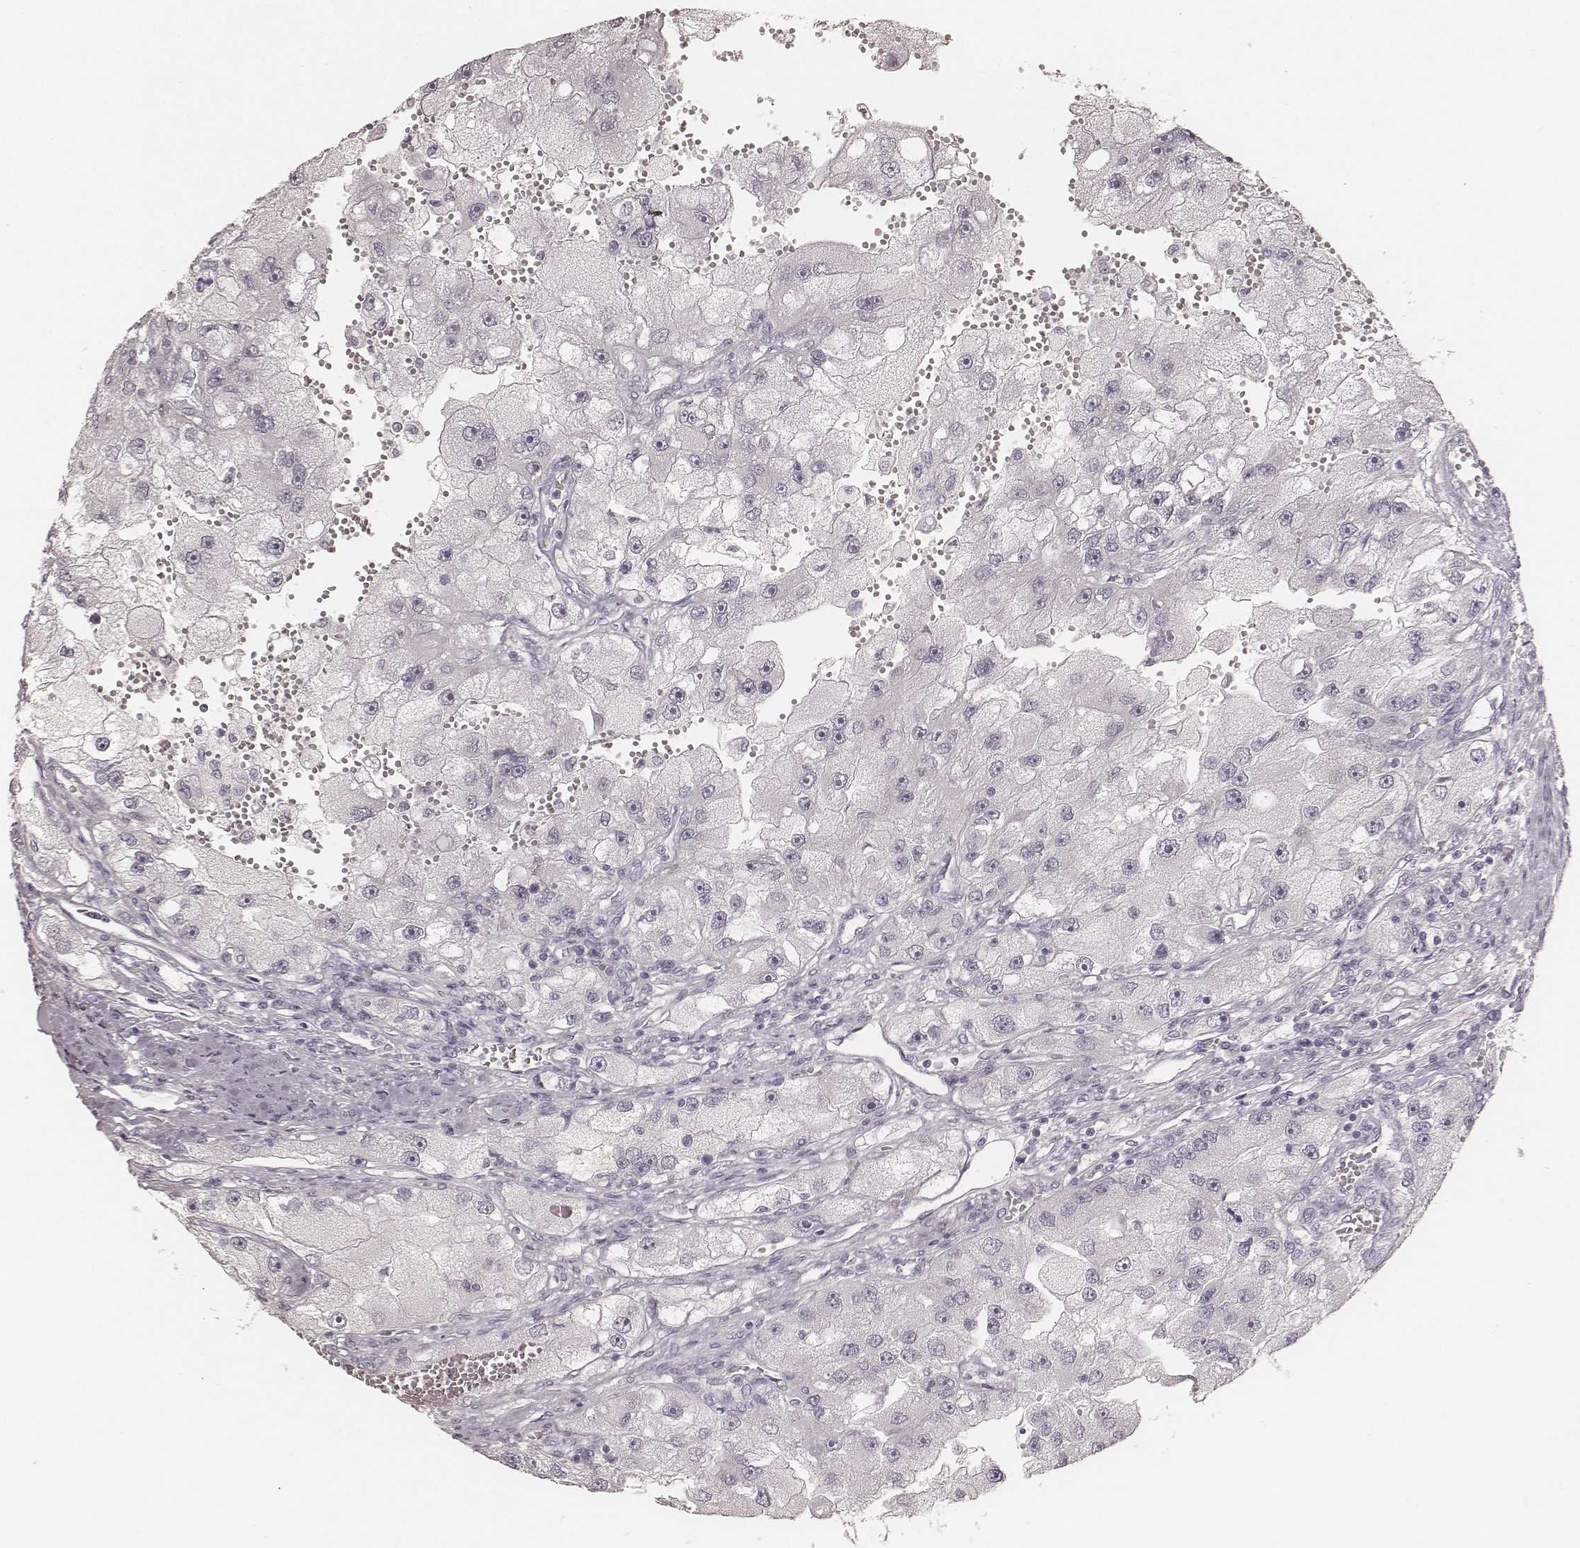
{"staining": {"intensity": "negative", "quantity": "none", "location": "none"}, "tissue": "renal cancer", "cell_type": "Tumor cells", "image_type": "cancer", "snomed": [{"axis": "morphology", "description": "Adenocarcinoma, NOS"}, {"axis": "topography", "description": "Kidney"}], "caption": "This is a micrograph of IHC staining of renal cancer, which shows no staining in tumor cells.", "gene": "KRT26", "patient": {"sex": "male", "age": 63}}